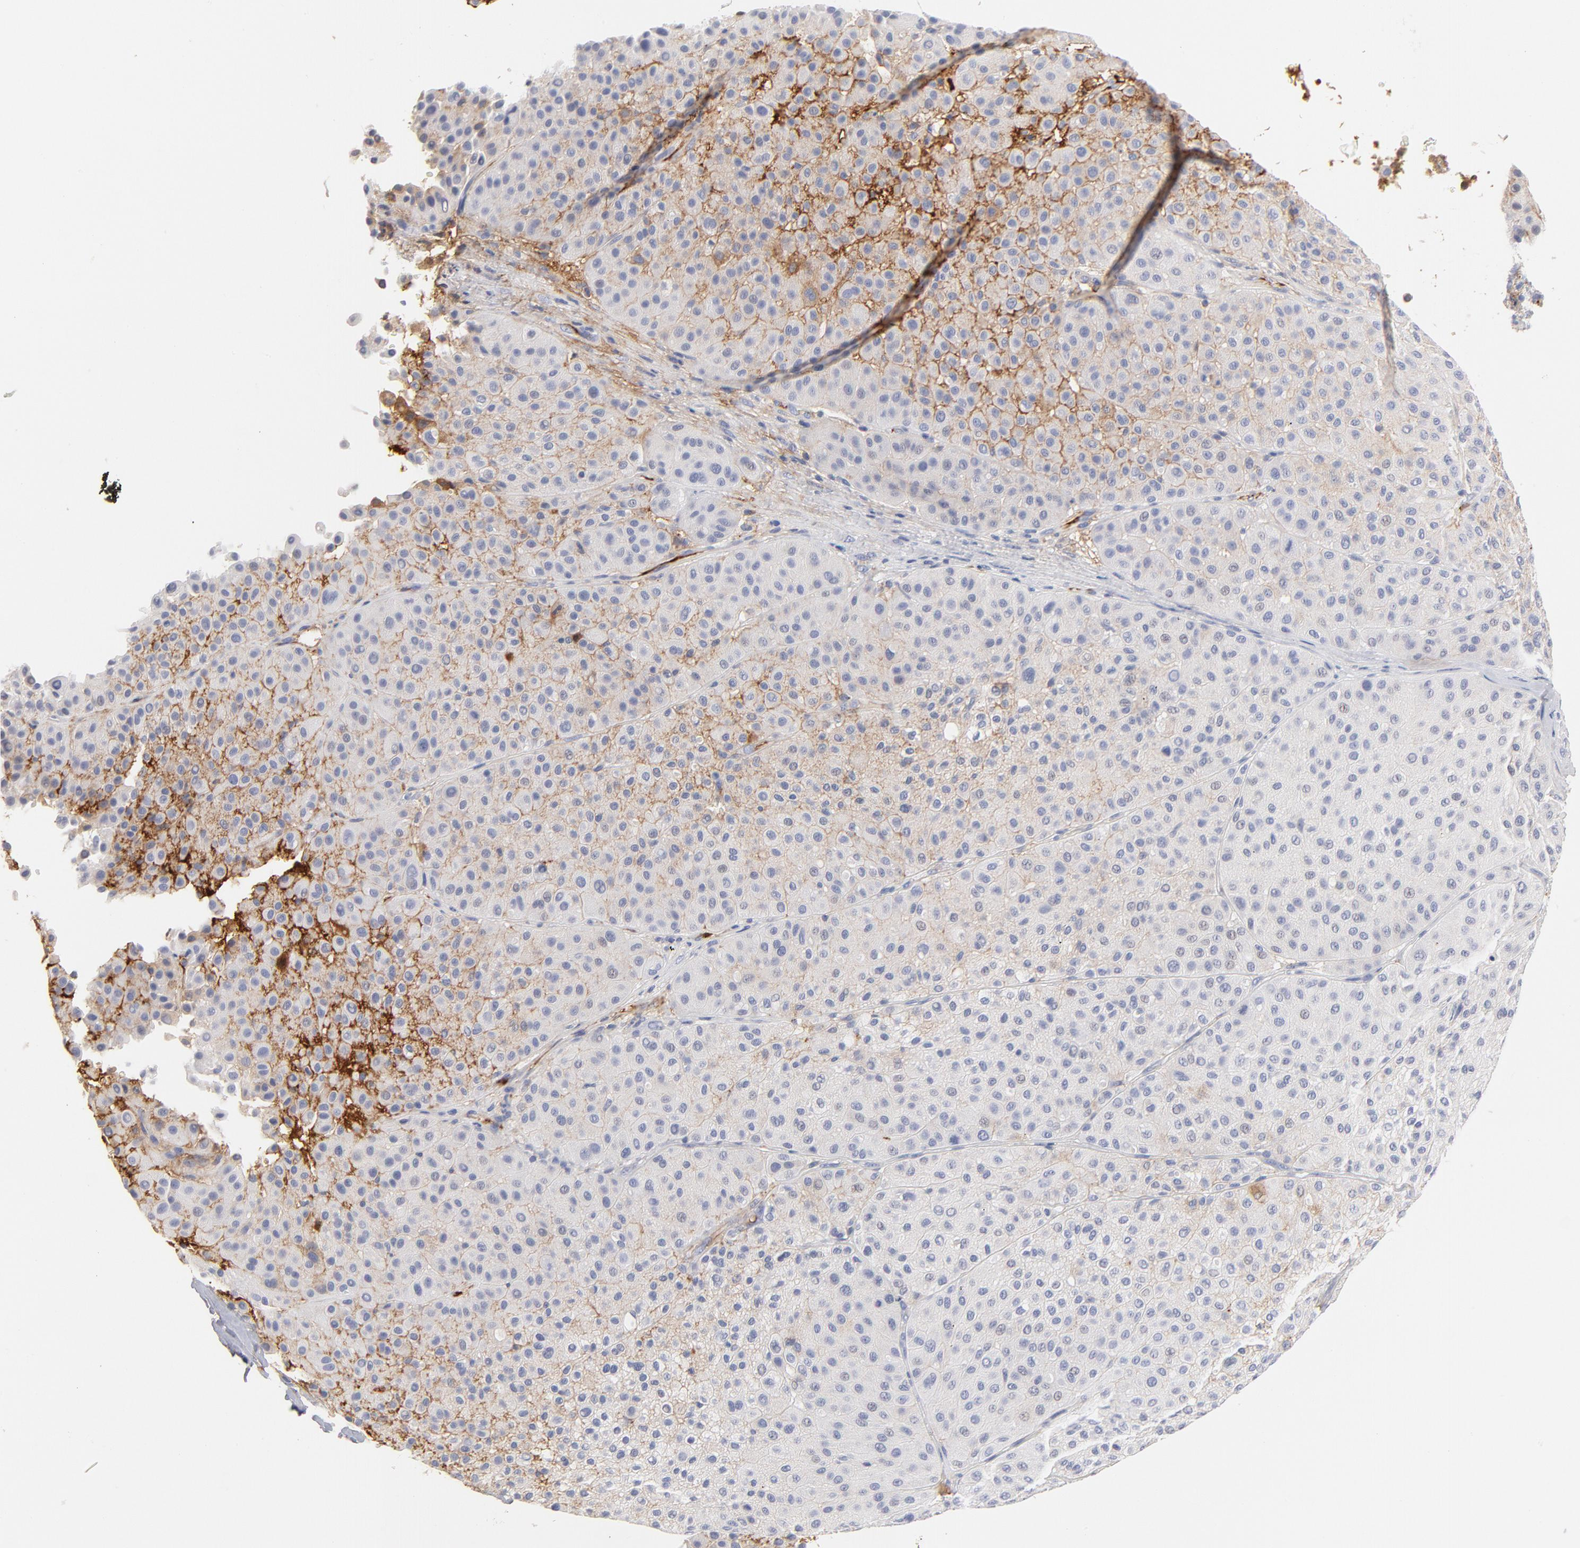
{"staining": {"intensity": "negative", "quantity": "none", "location": "none"}, "tissue": "melanoma", "cell_type": "Tumor cells", "image_type": "cancer", "snomed": [{"axis": "morphology", "description": "Normal tissue, NOS"}, {"axis": "morphology", "description": "Malignant melanoma, Metastatic site"}, {"axis": "topography", "description": "Skin"}], "caption": "Immunohistochemistry micrograph of neoplastic tissue: malignant melanoma (metastatic site) stained with DAB exhibits no significant protein expression in tumor cells. The staining is performed using DAB (3,3'-diaminobenzidine) brown chromogen with nuclei counter-stained in using hematoxylin.", "gene": "PLAT", "patient": {"sex": "male", "age": 41}}